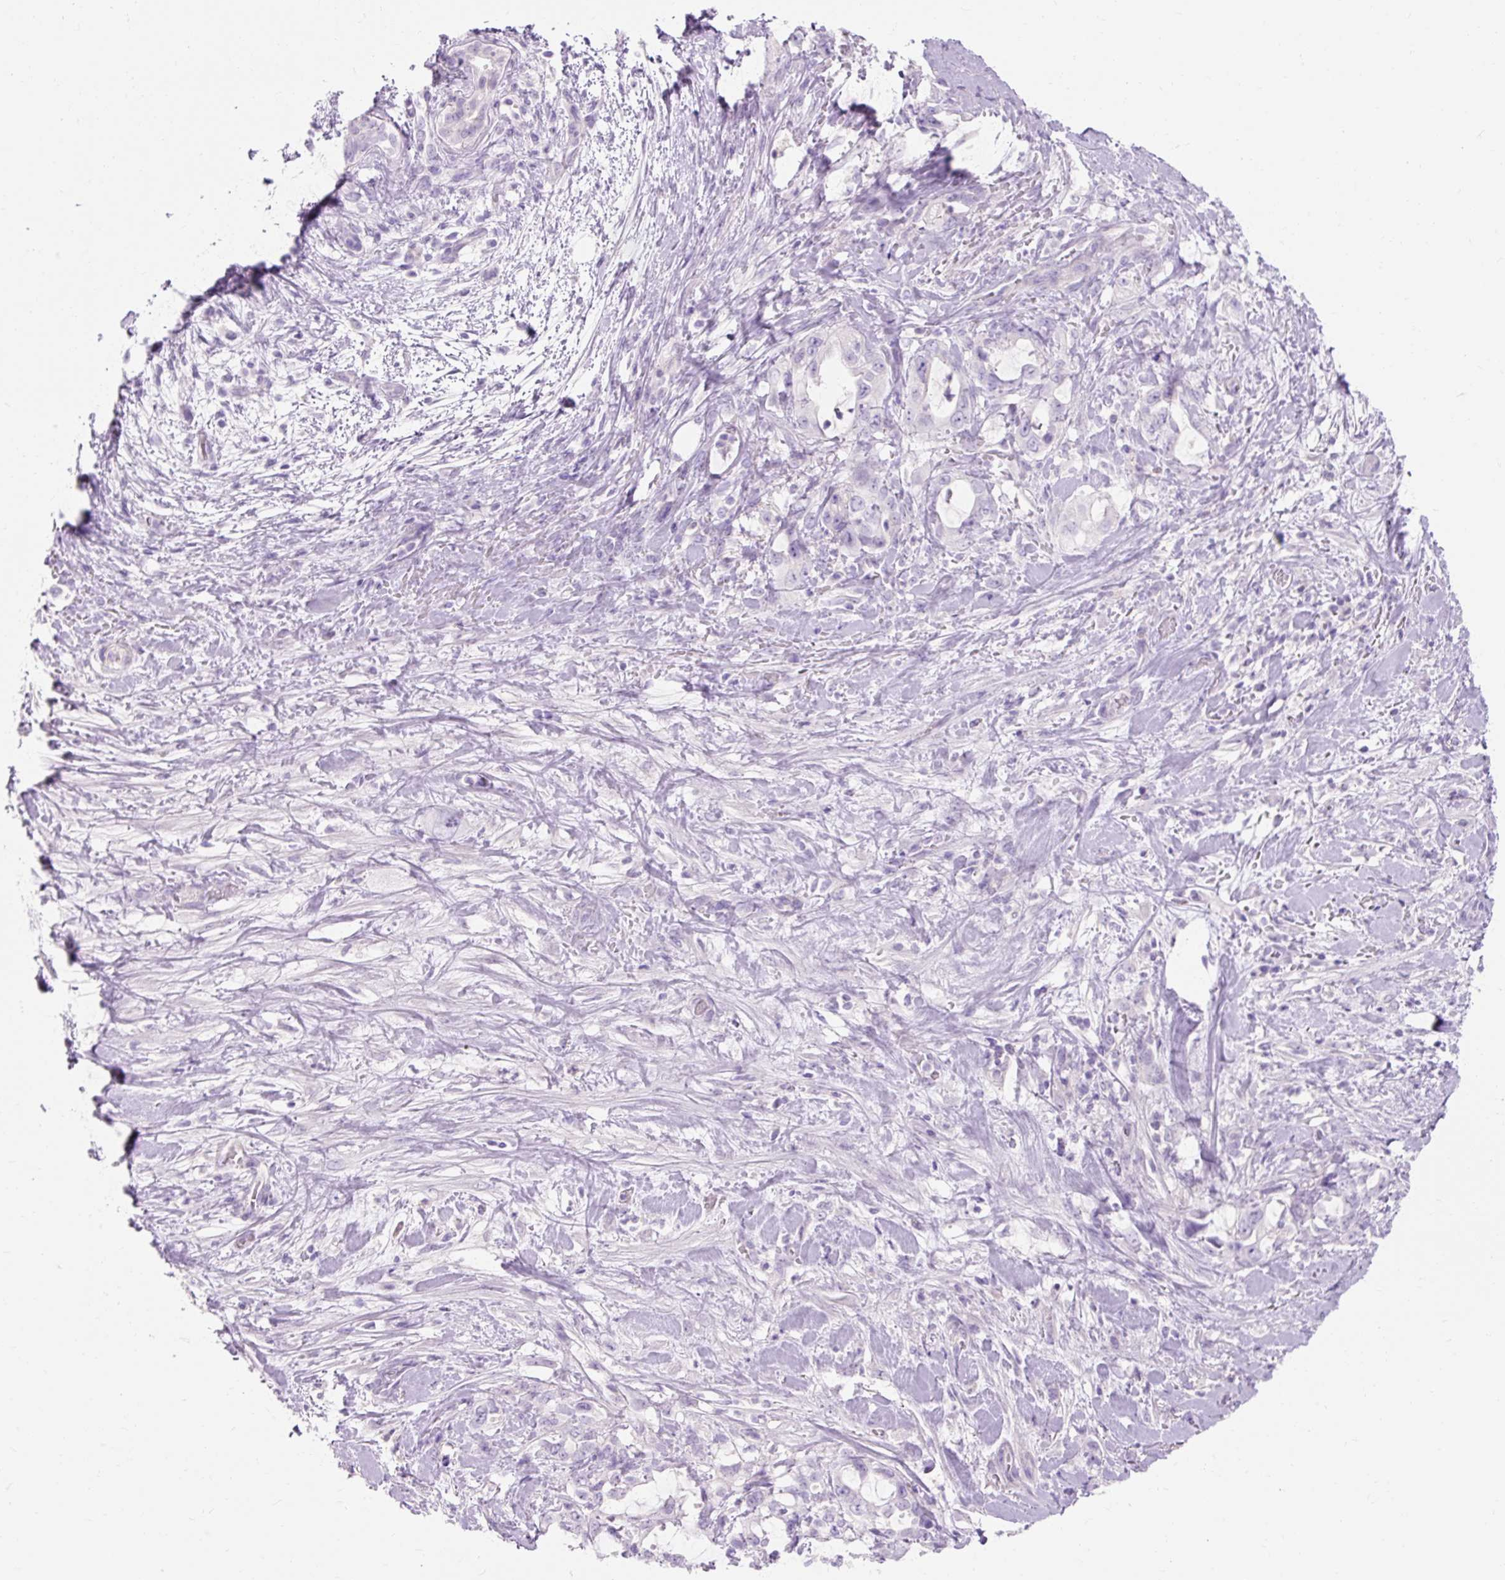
{"staining": {"intensity": "negative", "quantity": "none", "location": "none"}, "tissue": "pancreatic cancer", "cell_type": "Tumor cells", "image_type": "cancer", "snomed": [{"axis": "morphology", "description": "Adenocarcinoma, NOS"}, {"axis": "topography", "description": "Pancreas"}], "caption": "An immunohistochemistry photomicrograph of pancreatic cancer is shown. There is no staining in tumor cells of pancreatic cancer.", "gene": "TMEM213", "patient": {"sex": "female", "age": 61}}